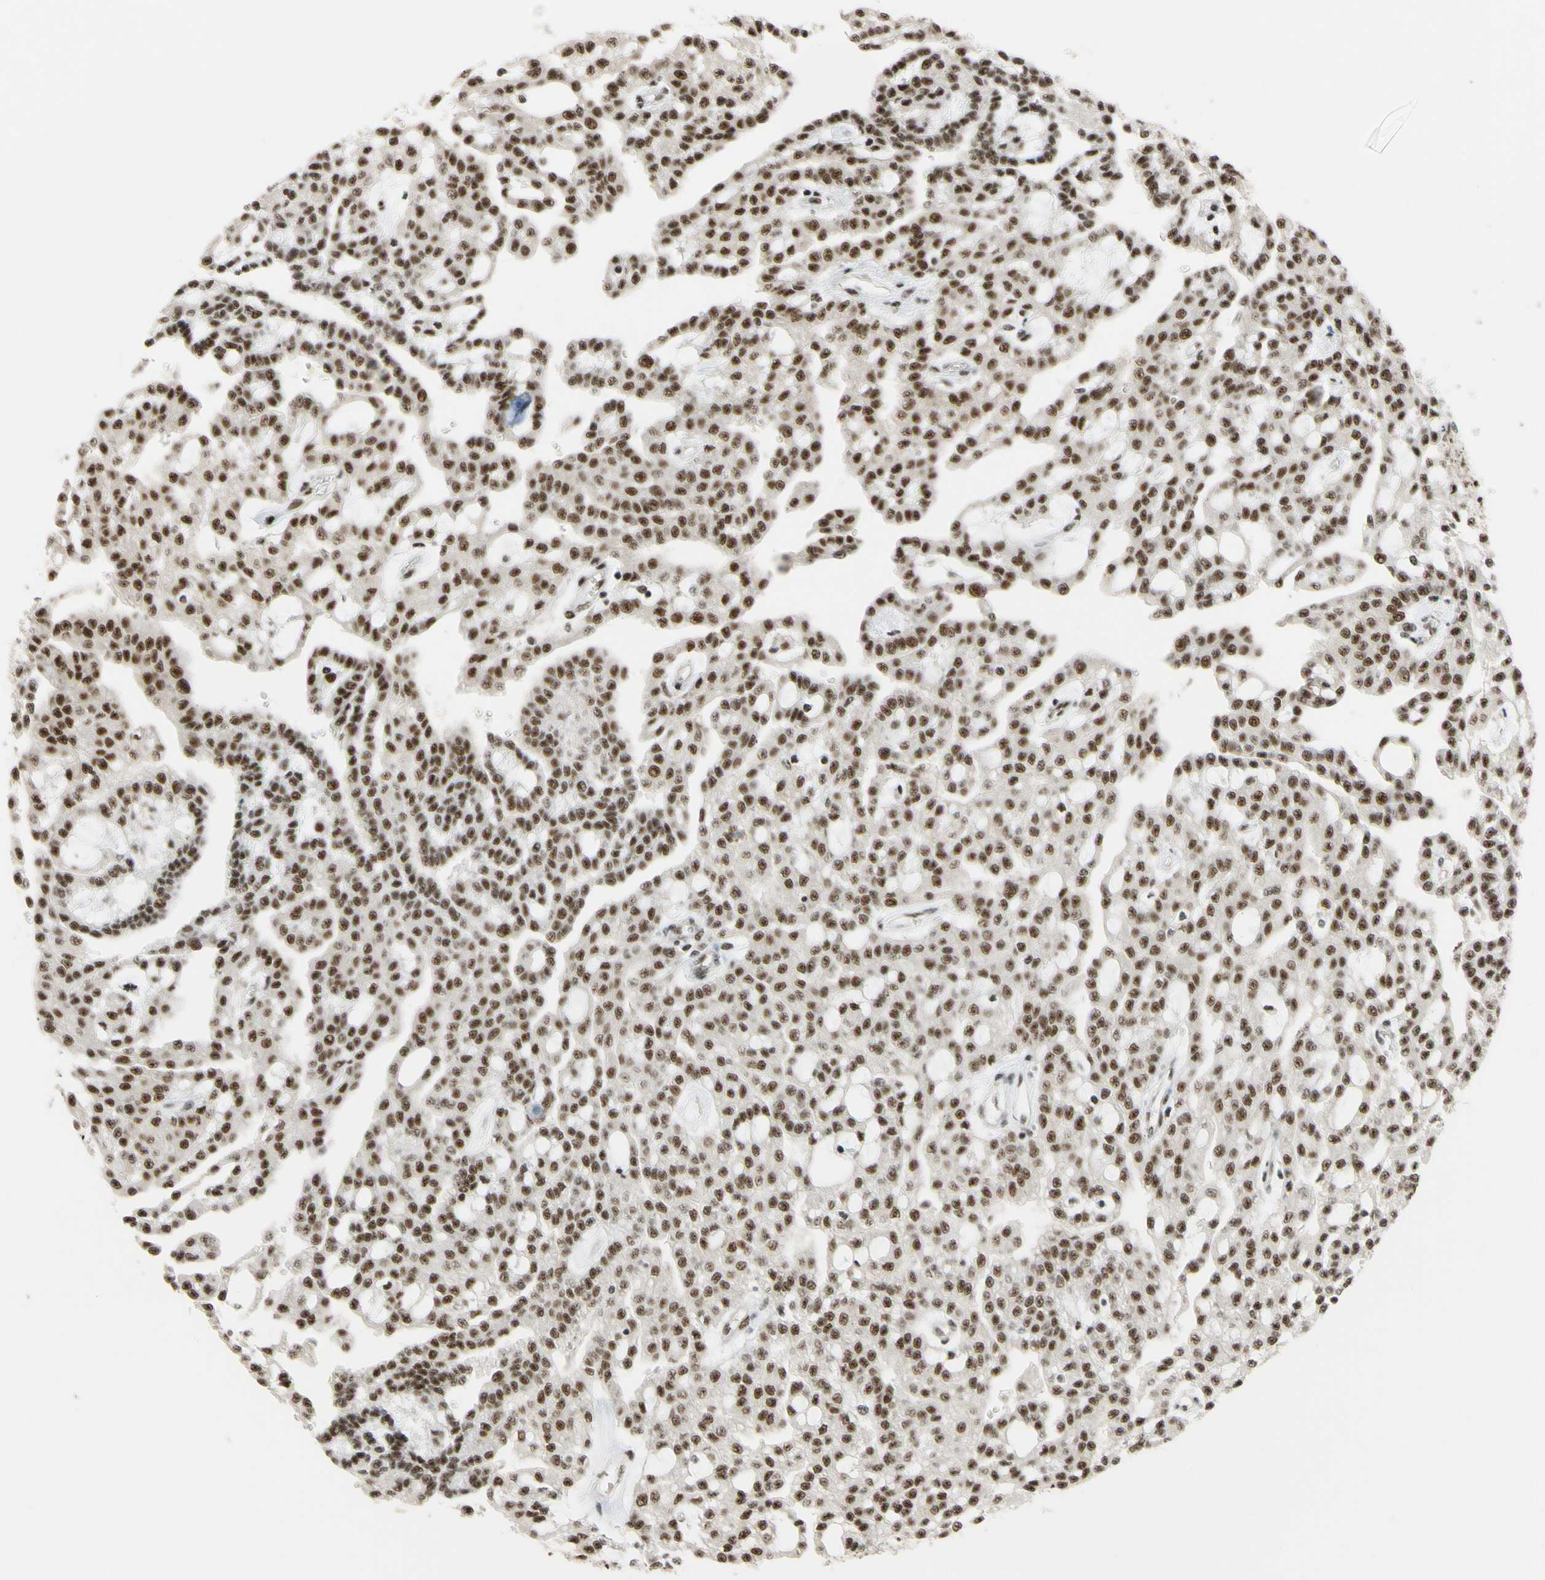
{"staining": {"intensity": "moderate", "quantity": ">75%", "location": "nuclear"}, "tissue": "renal cancer", "cell_type": "Tumor cells", "image_type": "cancer", "snomed": [{"axis": "morphology", "description": "Adenocarcinoma, NOS"}, {"axis": "topography", "description": "Kidney"}], "caption": "Immunohistochemical staining of human renal cancer (adenocarcinoma) shows medium levels of moderate nuclear protein expression in about >75% of tumor cells.", "gene": "SAP18", "patient": {"sex": "male", "age": 63}}